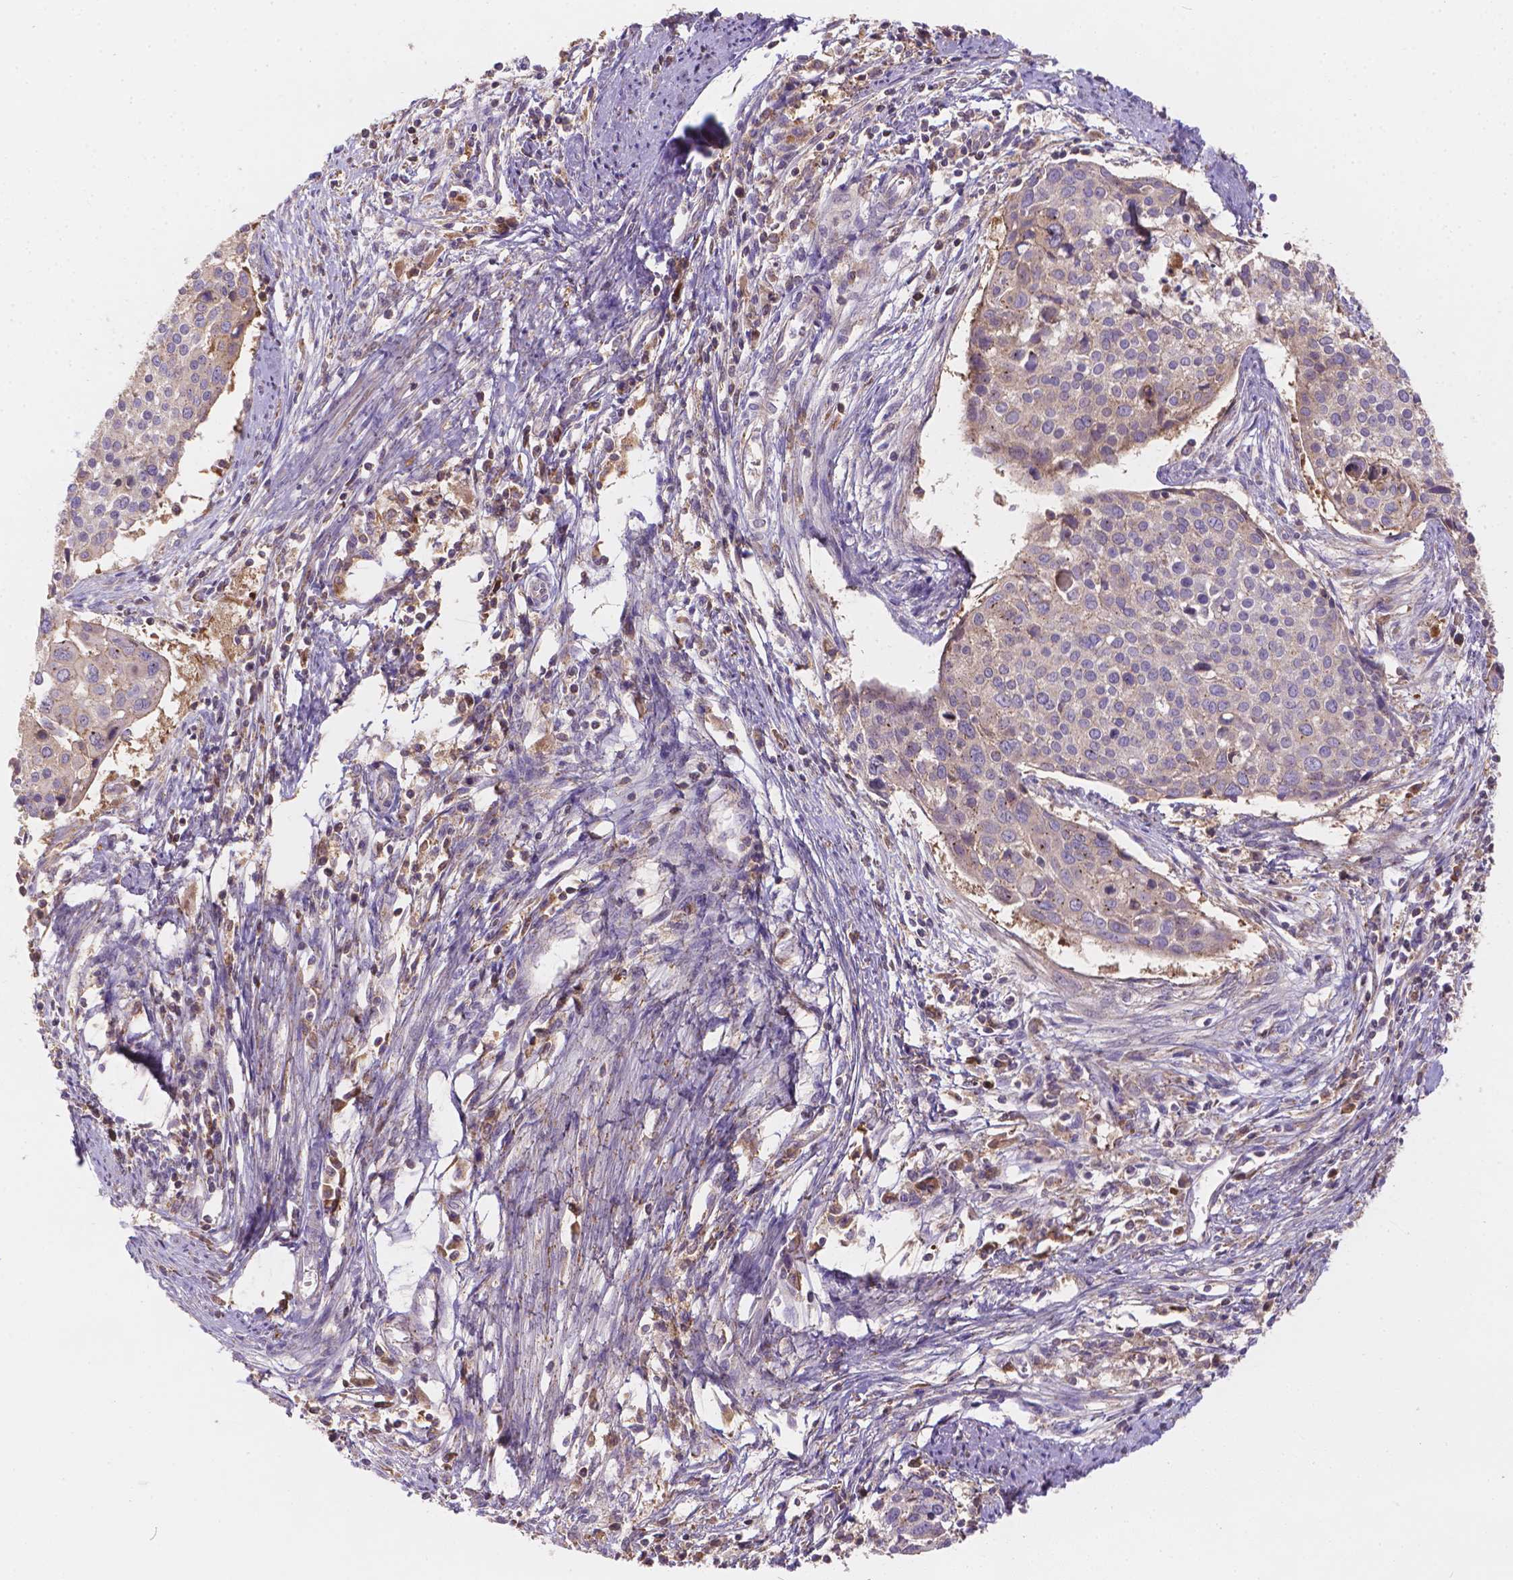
{"staining": {"intensity": "weak", "quantity": ">75%", "location": "cytoplasmic/membranous"}, "tissue": "cervical cancer", "cell_type": "Tumor cells", "image_type": "cancer", "snomed": [{"axis": "morphology", "description": "Squamous cell carcinoma, NOS"}, {"axis": "topography", "description": "Cervix"}], "caption": "This image reveals squamous cell carcinoma (cervical) stained with IHC to label a protein in brown. The cytoplasmic/membranous of tumor cells show weak positivity for the protein. Nuclei are counter-stained blue.", "gene": "CDK10", "patient": {"sex": "female", "age": 39}}